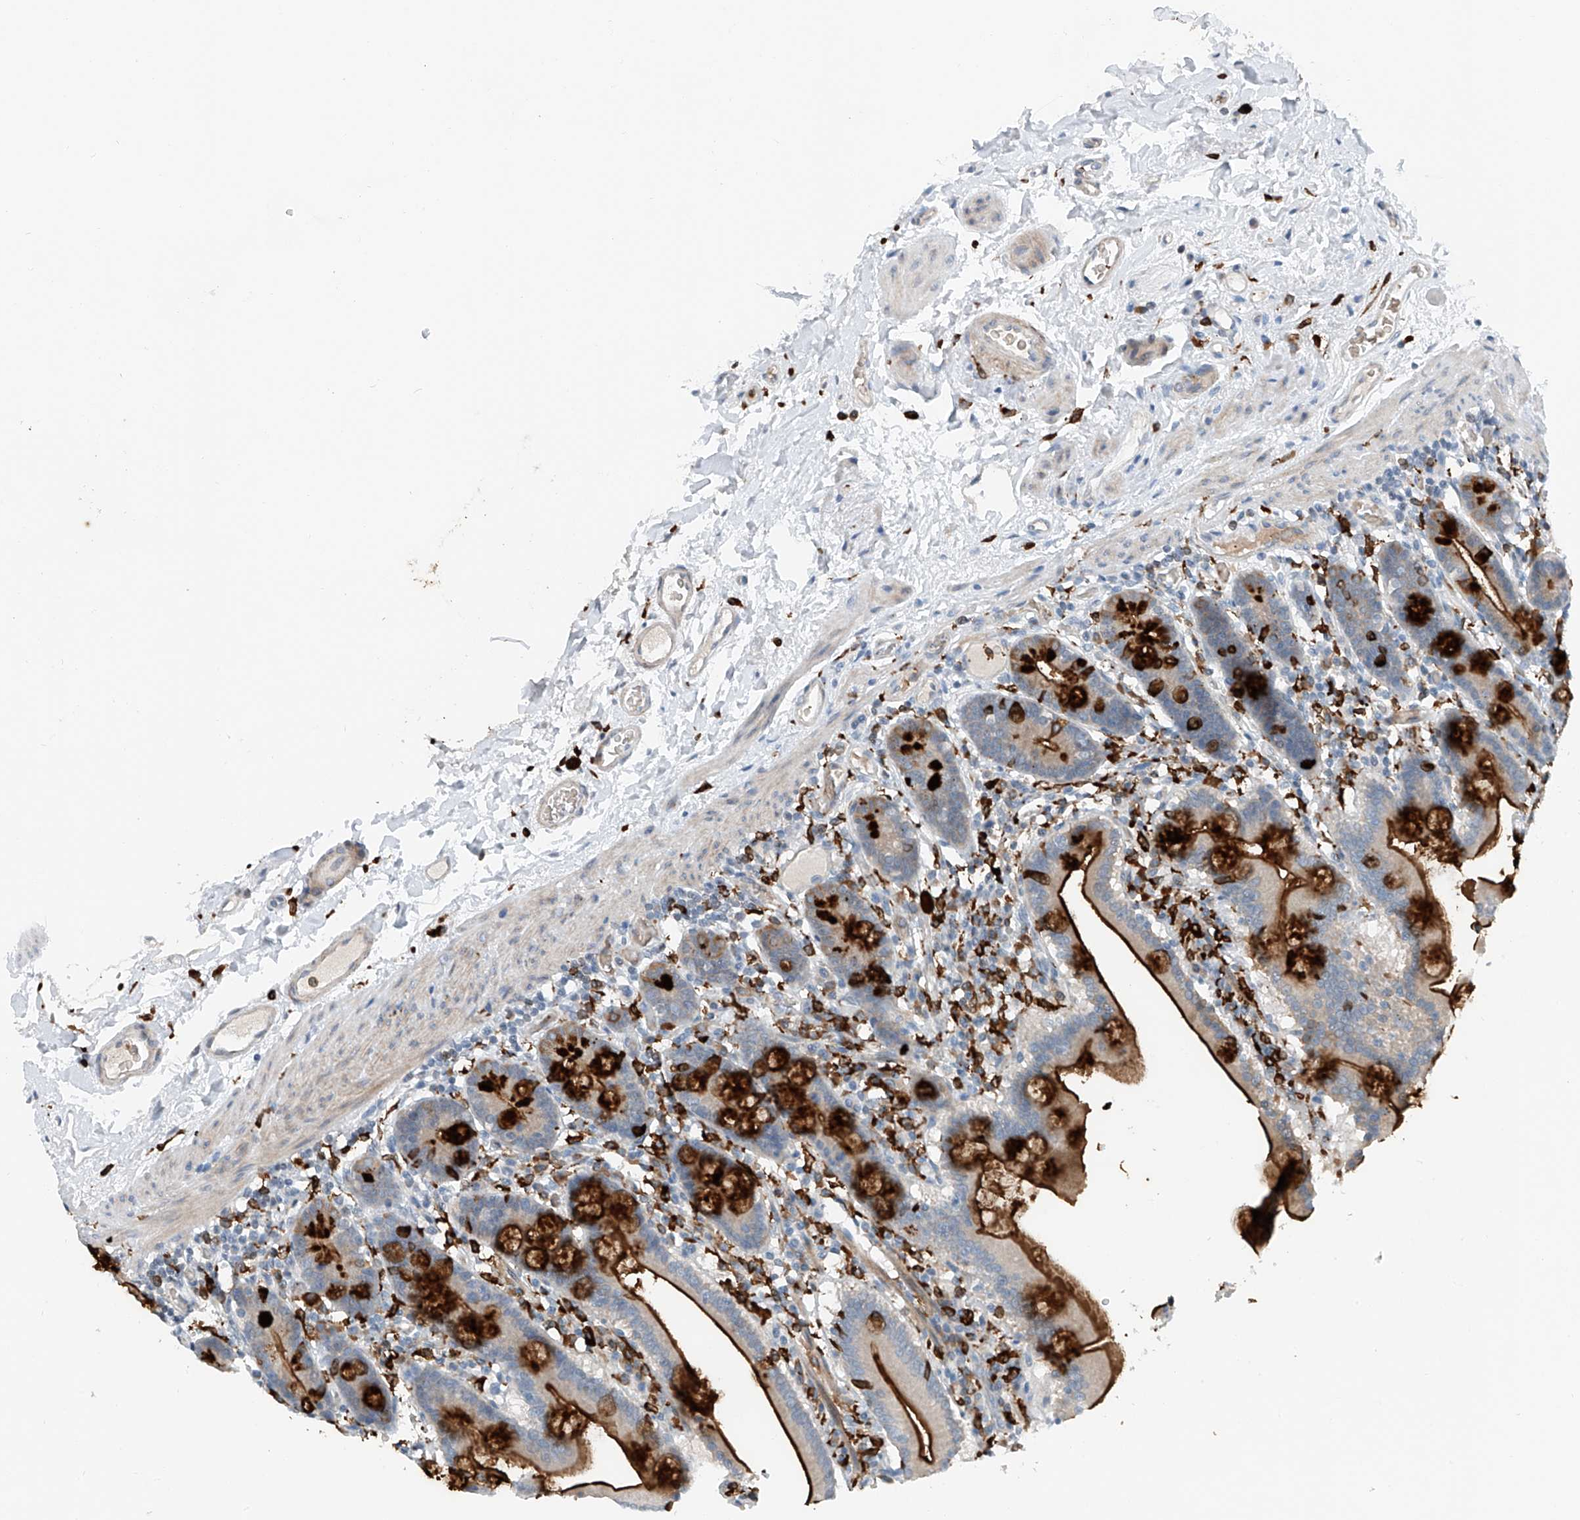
{"staining": {"intensity": "strong", "quantity": "25%-75%", "location": "cytoplasmic/membranous"}, "tissue": "duodenum", "cell_type": "Glandular cells", "image_type": "normal", "snomed": [{"axis": "morphology", "description": "Normal tissue, NOS"}, {"axis": "topography", "description": "Duodenum"}], "caption": "Brown immunohistochemical staining in unremarkable human duodenum exhibits strong cytoplasmic/membranous positivity in approximately 25%-75% of glandular cells. Using DAB (3,3'-diaminobenzidine) (brown) and hematoxylin (blue) stains, captured at high magnification using brightfield microscopy.", "gene": "TBXAS1", "patient": {"sex": "male", "age": 55}}